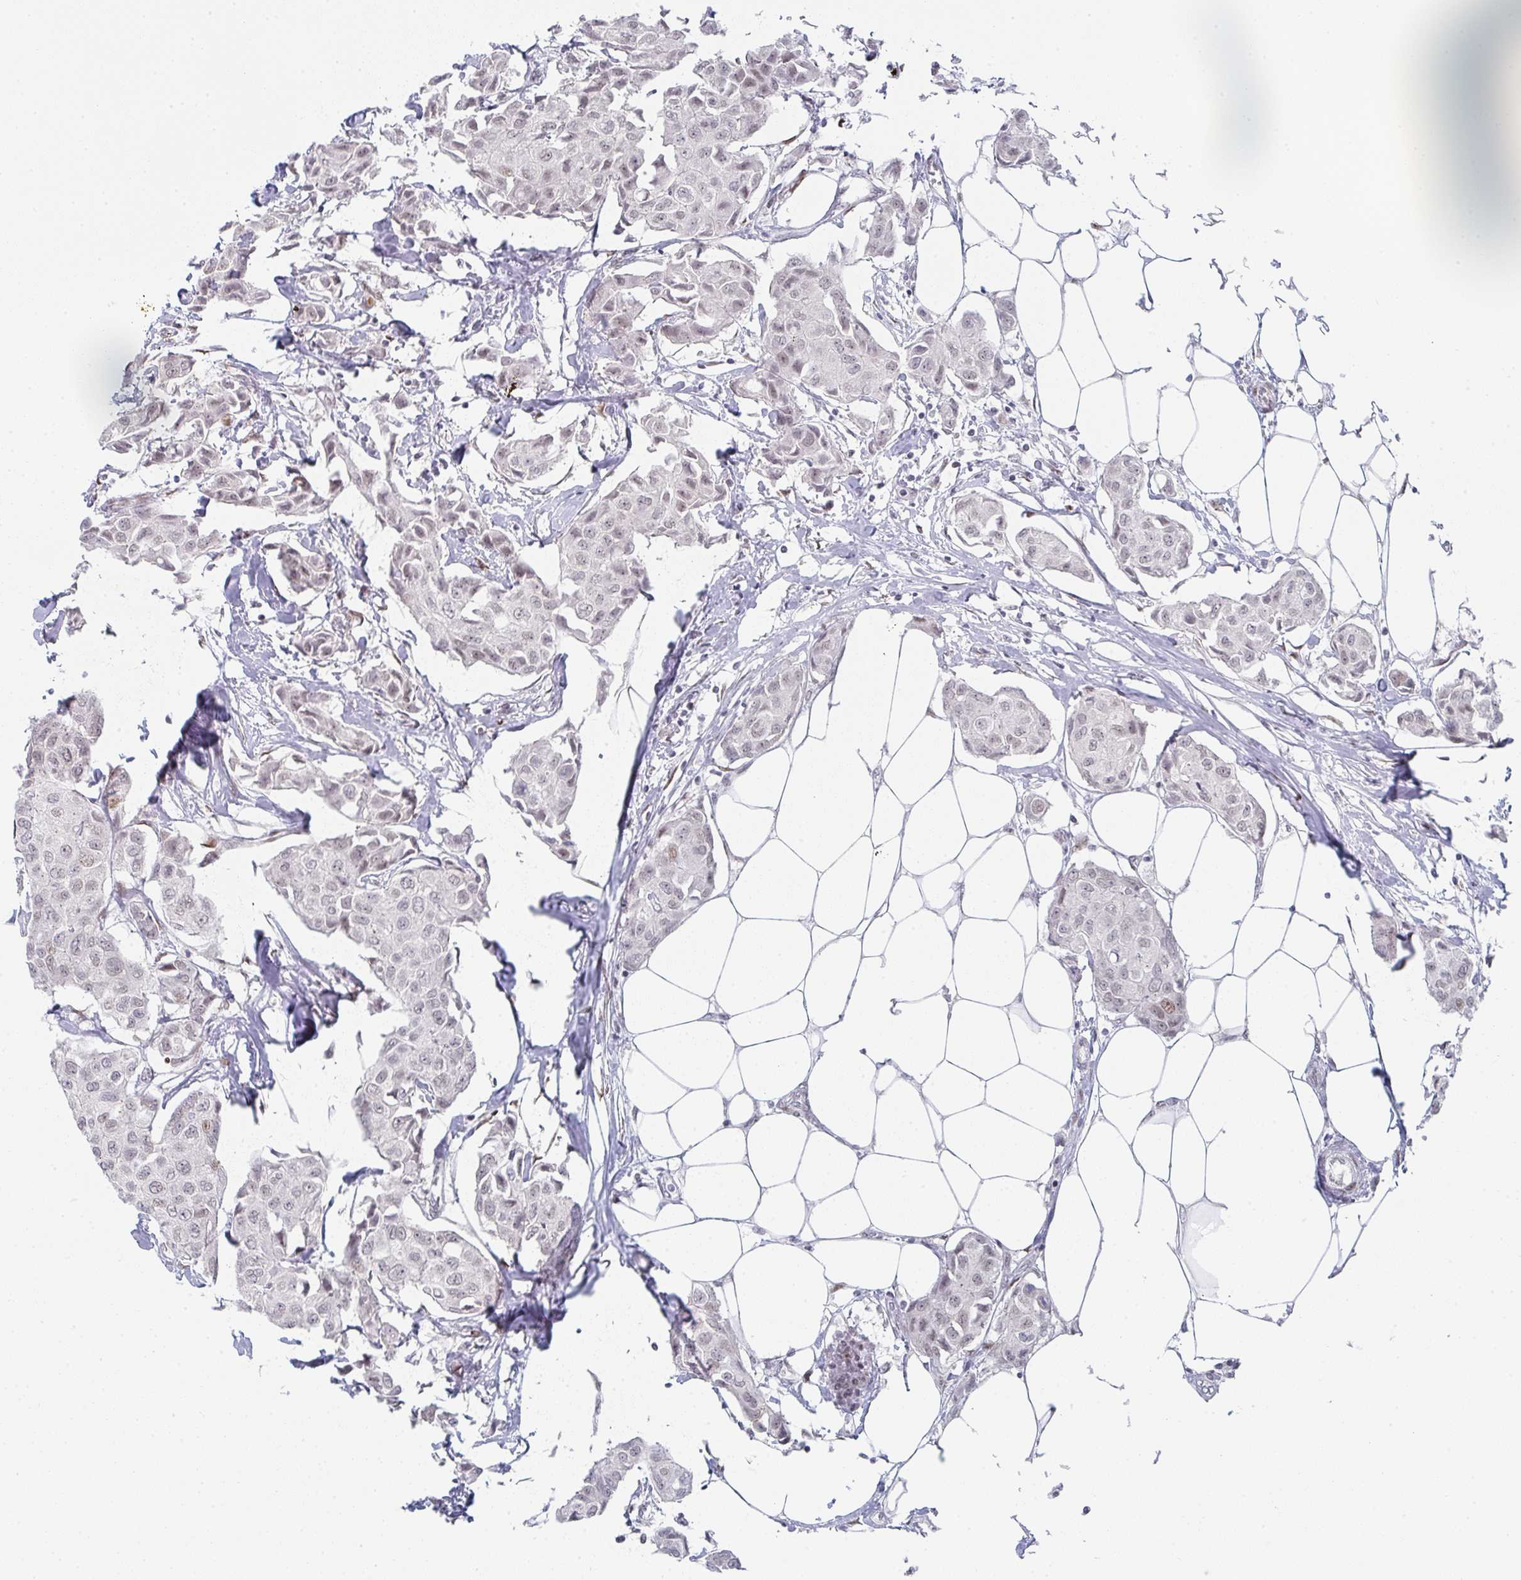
{"staining": {"intensity": "weak", "quantity": ">75%", "location": "nuclear"}, "tissue": "breast cancer", "cell_type": "Tumor cells", "image_type": "cancer", "snomed": [{"axis": "morphology", "description": "Duct carcinoma"}, {"axis": "topography", "description": "Breast"}, {"axis": "topography", "description": "Lymph node"}], "caption": "An immunohistochemistry photomicrograph of tumor tissue is shown. Protein staining in brown labels weak nuclear positivity in breast infiltrating ductal carcinoma within tumor cells. The staining is performed using DAB (3,3'-diaminobenzidine) brown chromogen to label protein expression. The nuclei are counter-stained blue using hematoxylin.", "gene": "LIN54", "patient": {"sex": "female", "age": 80}}